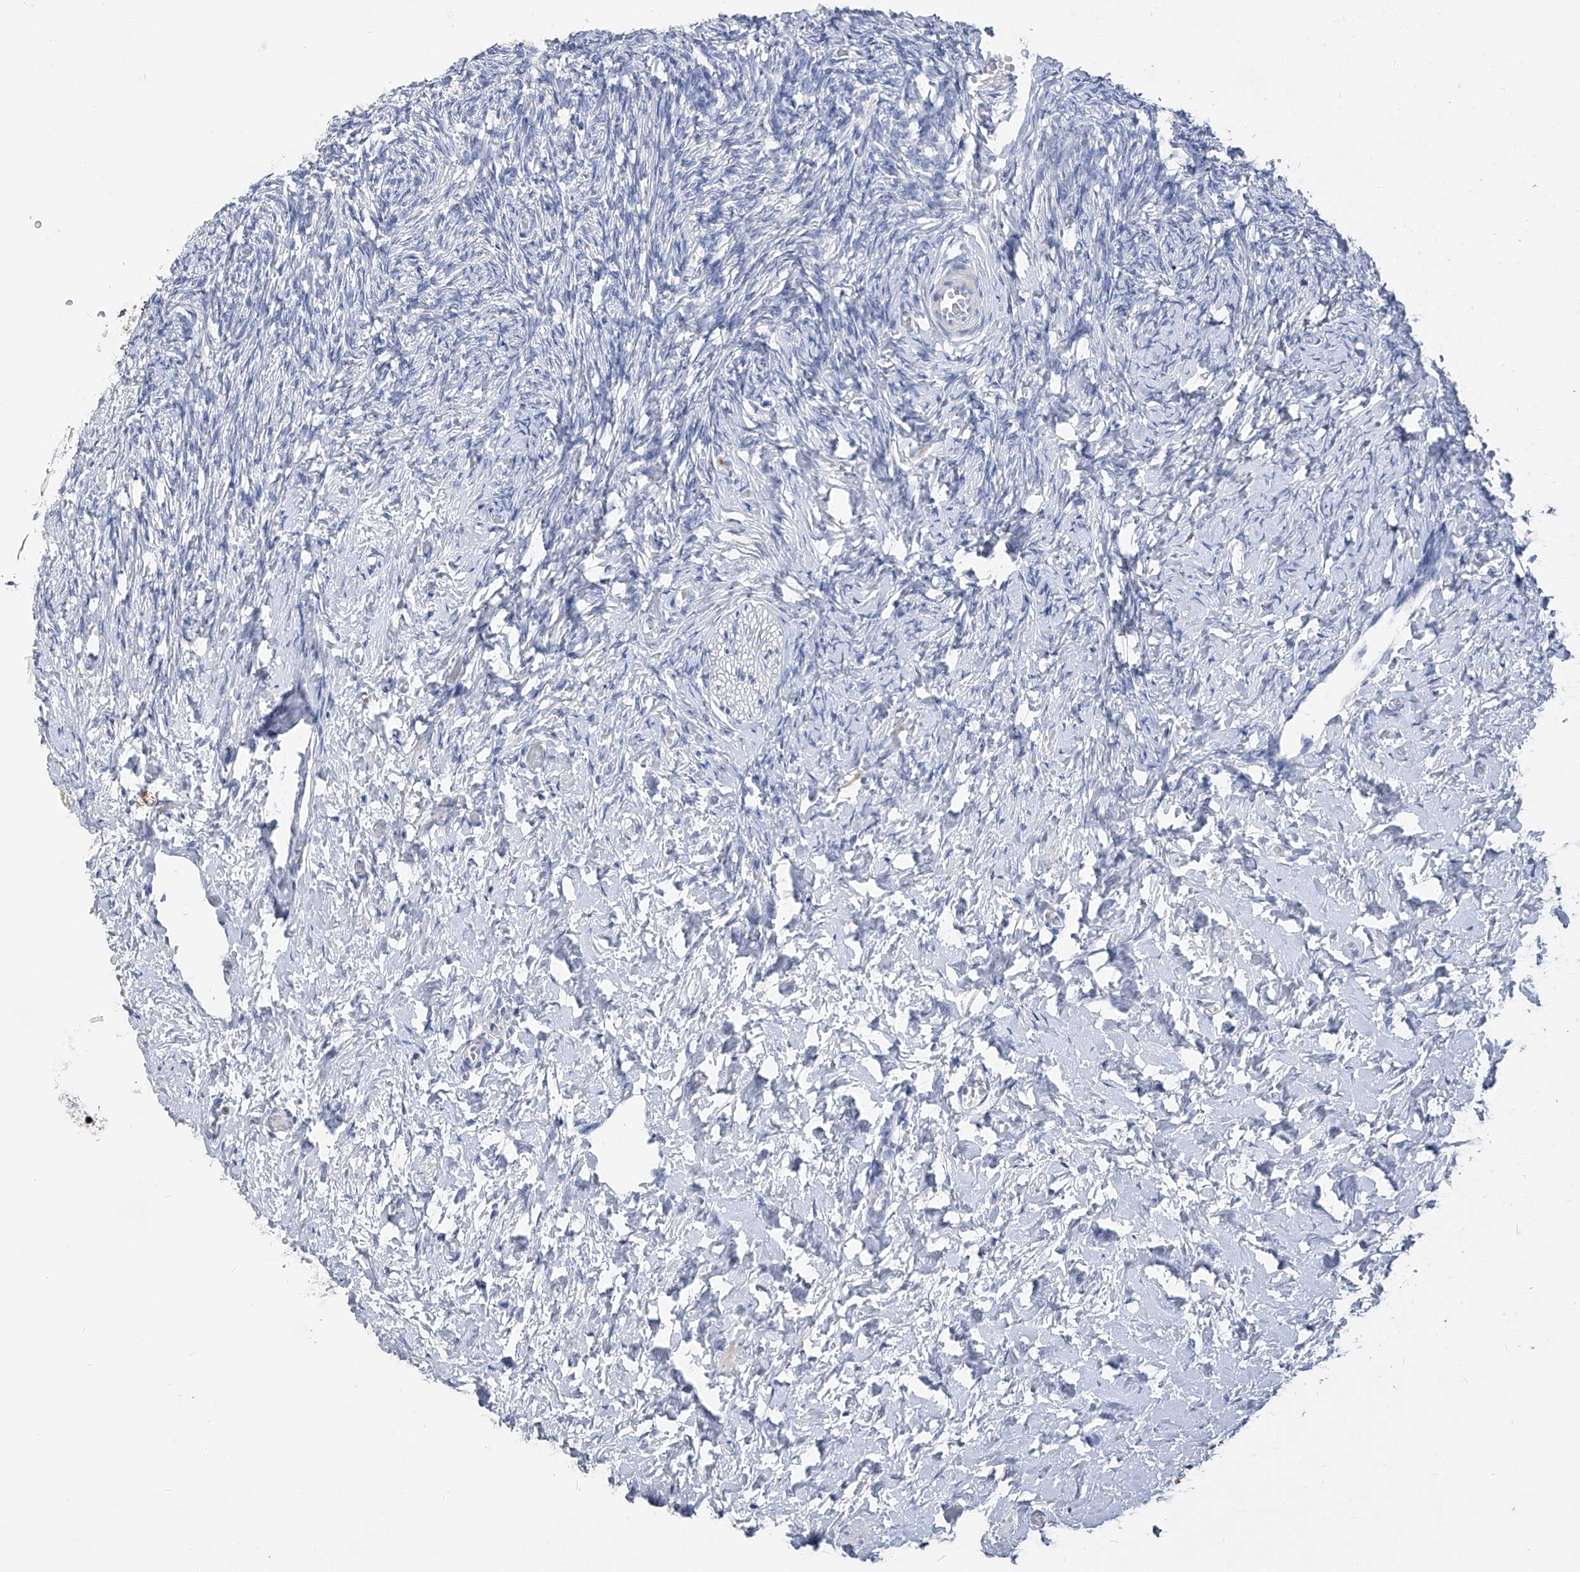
{"staining": {"intensity": "negative", "quantity": "none", "location": "none"}, "tissue": "ovary", "cell_type": "Ovarian stroma cells", "image_type": "normal", "snomed": [{"axis": "morphology", "description": "Normal tissue, NOS"}, {"axis": "topography", "description": "Ovary"}], "caption": "This is an IHC micrograph of normal ovary. There is no expression in ovarian stroma cells.", "gene": "ADRA1A", "patient": {"sex": "female", "age": 27}}